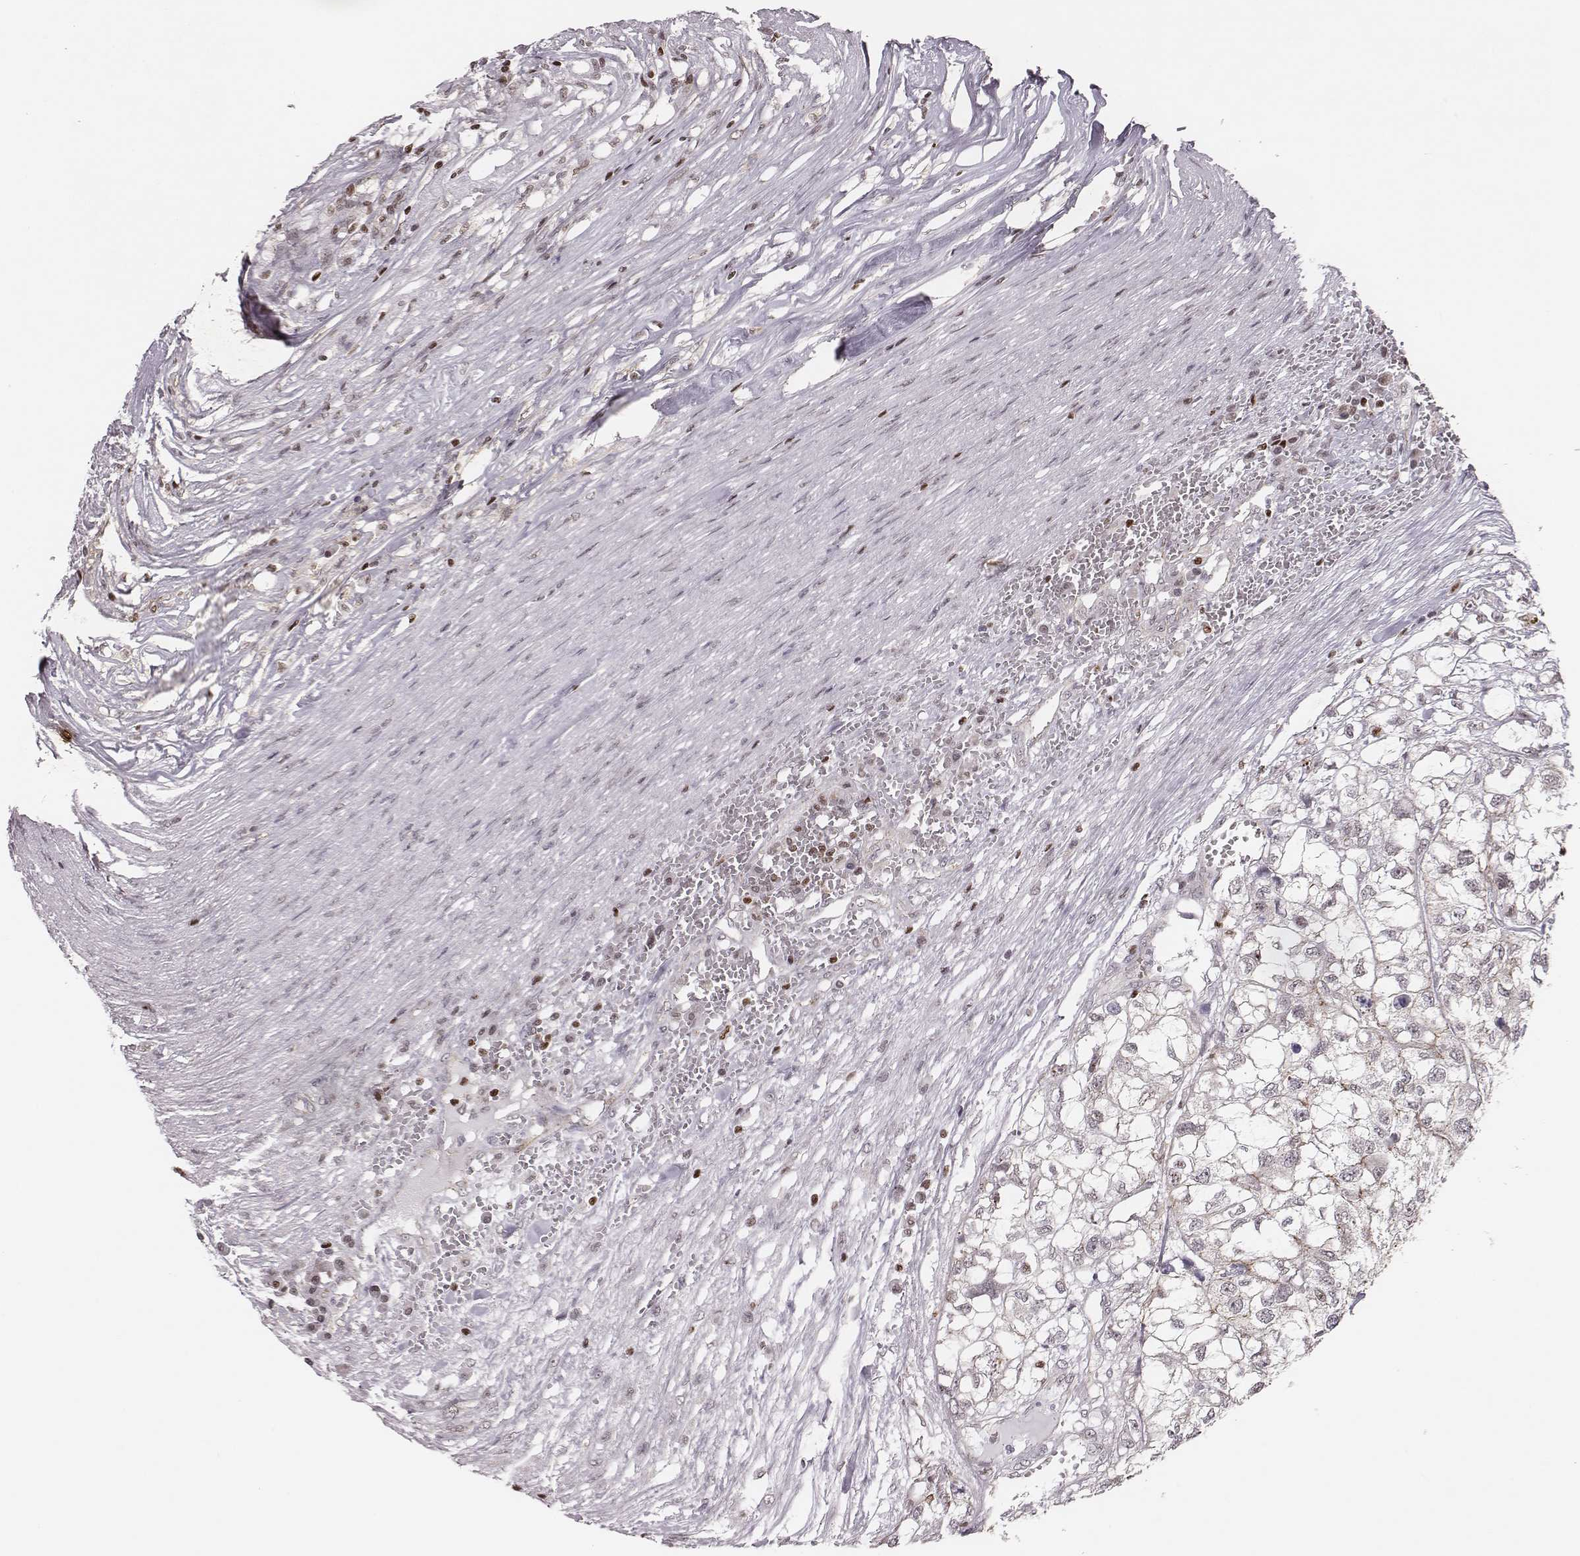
{"staining": {"intensity": "negative", "quantity": "none", "location": "none"}, "tissue": "renal cancer", "cell_type": "Tumor cells", "image_type": "cancer", "snomed": [{"axis": "morphology", "description": "Adenocarcinoma, NOS"}, {"axis": "topography", "description": "Kidney"}], "caption": "High power microscopy histopathology image of an IHC histopathology image of renal cancer, revealing no significant positivity in tumor cells. (DAB (3,3'-diaminobenzidine) IHC, high magnification).", "gene": "WDR59", "patient": {"sex": "male", "age": 56}}